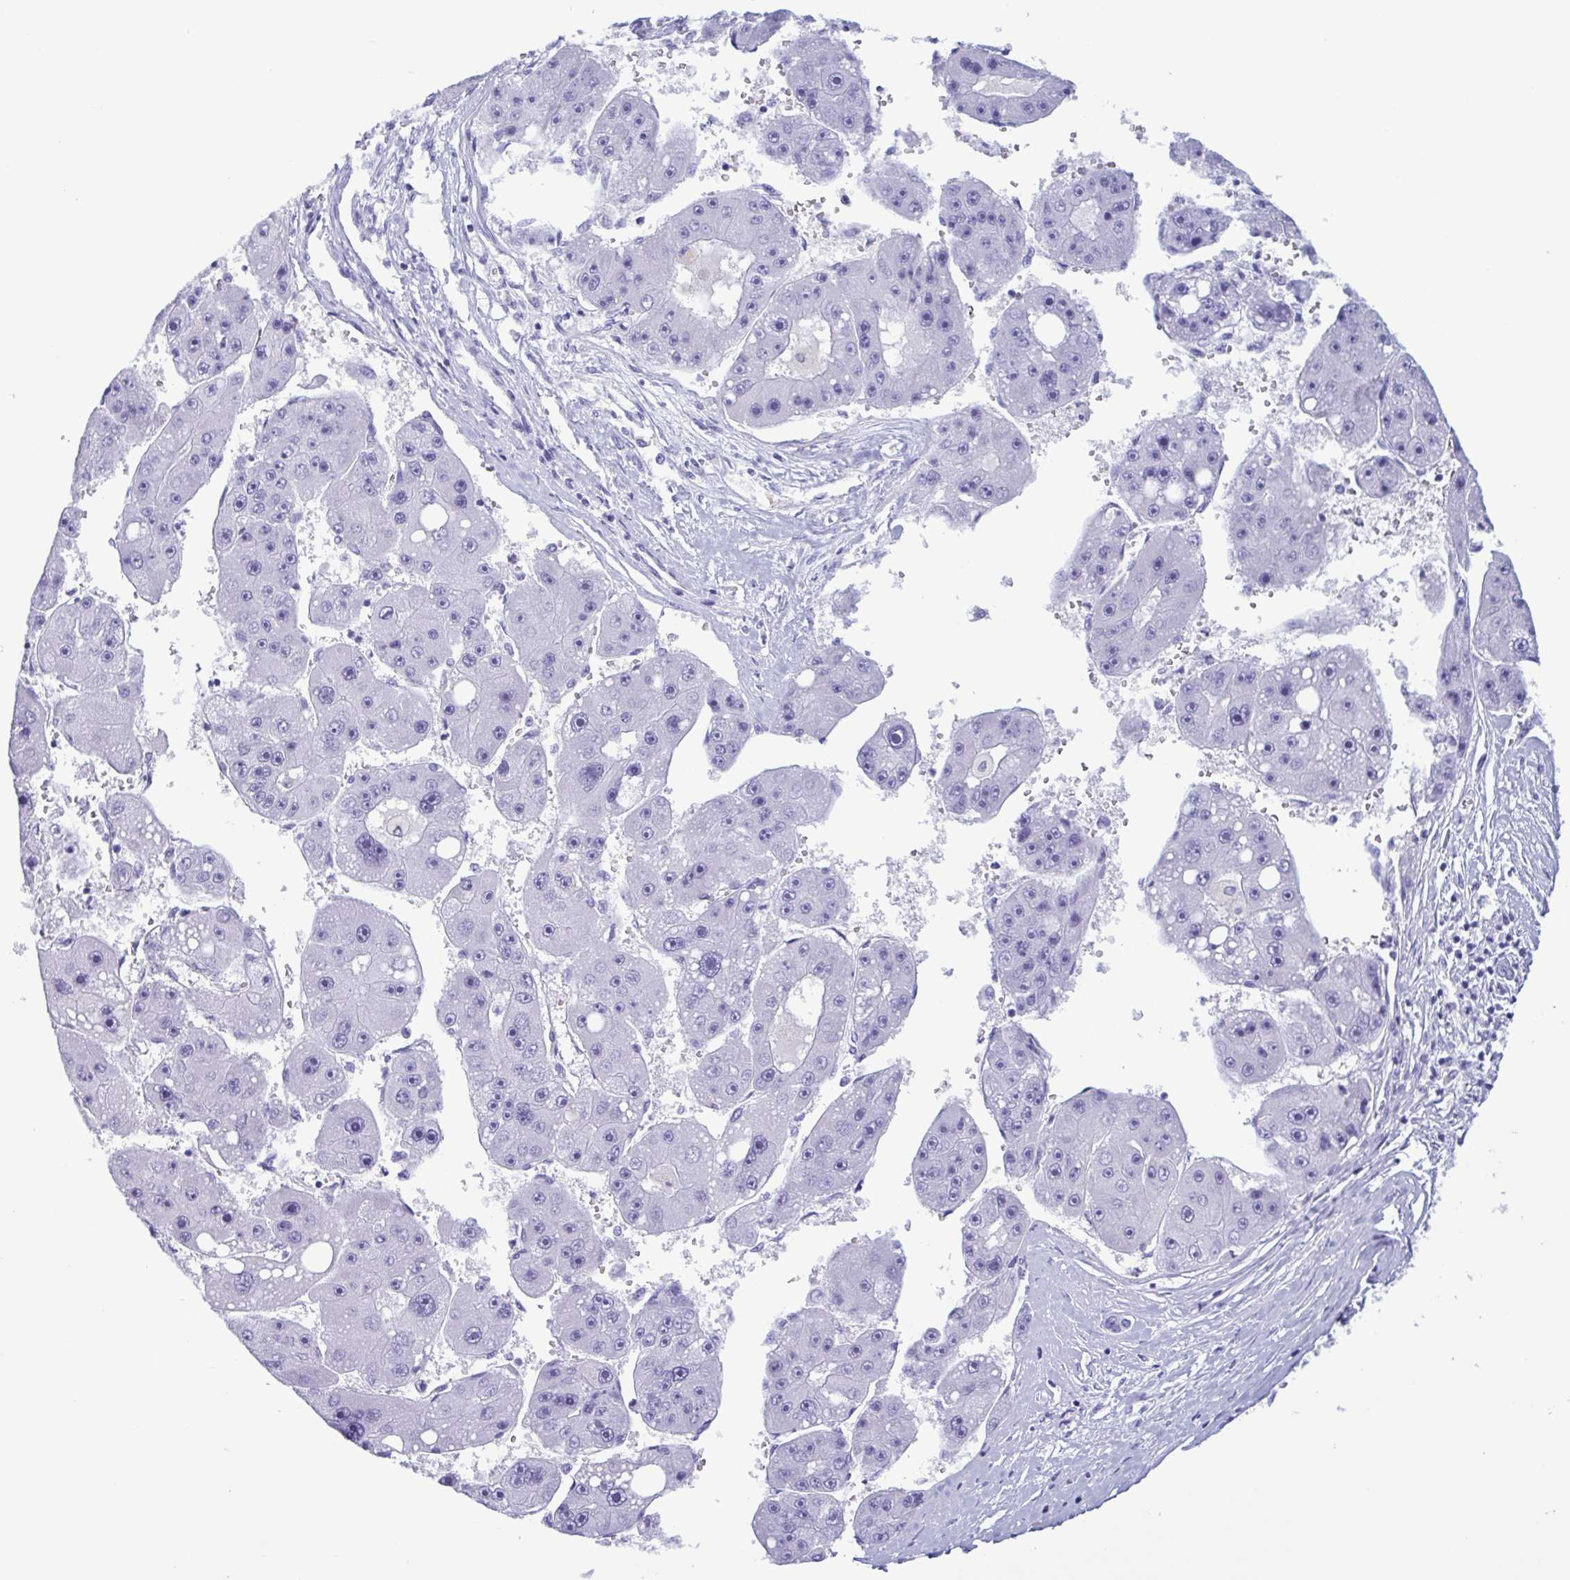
{"staining": {"intensity": "negative", "quantity": "none", "location": "none"}, "tissue": "liver cancer", "cell_type": "Tumor cells", "image_type": "cancer", "snomed": [{"axis": "morphology", "description": "Carcinoma, Hepatocellular, NOS"}, {"axis": "topography", "description": "Liver"}], "caption": "Immunohistochemistry image of neoplastic tissue: human liver hepatocellular carcinoma stained with DAB exhibits no significant protein staining in tumor cells. (DAB (3,3'-diaminobenzidine) immunohistochemistry (IHC), high magnification).", "gene": "LTF", "patient": {"sex": "female", "age": 61}}